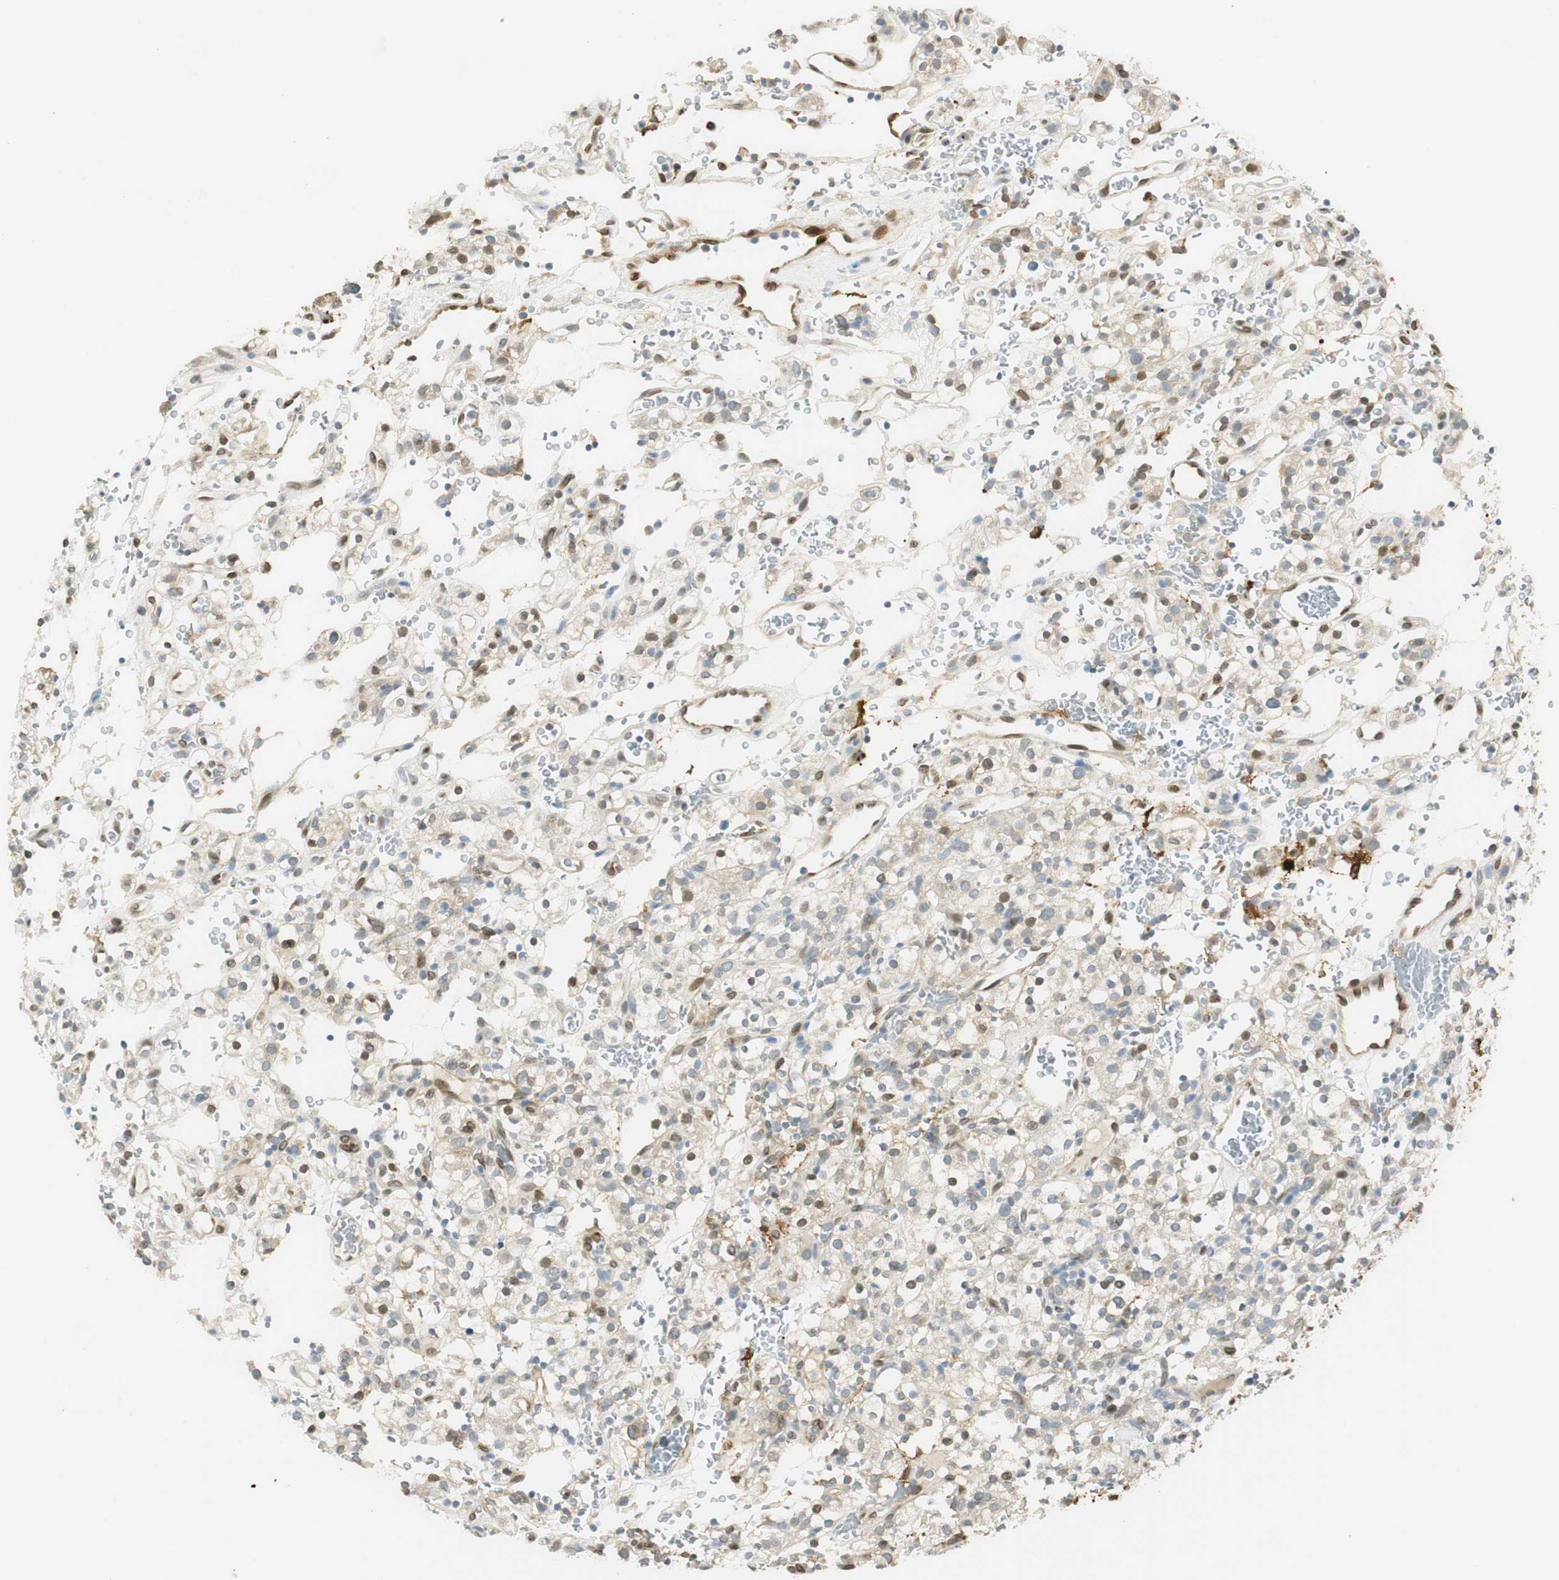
{"staining": {"intensity": "weak", "quantity": "<25%", "location": "cytoplasmic/membranous,nuclear"}, "tissue": "renal cancer", "cell_type": "Tumor cells", "image_type": "cancer", "snomed": [{"axis": "morphology", "description": "Normal tissue, NOS"}, {"axis": "morphology", "description": "Adenocarcinoma, NOS"}, {"axis": "topography", "description": "Kidney"}], "caption": "Image shows no significant protein positivity in tumor cells of renal cancer. (DAB (3,3'-diaminobenzidine) immunohistochemistry with hematoxylin counter stain).", "gene": "TMEM260", "patient": {"sex": "female", "age": 72}}